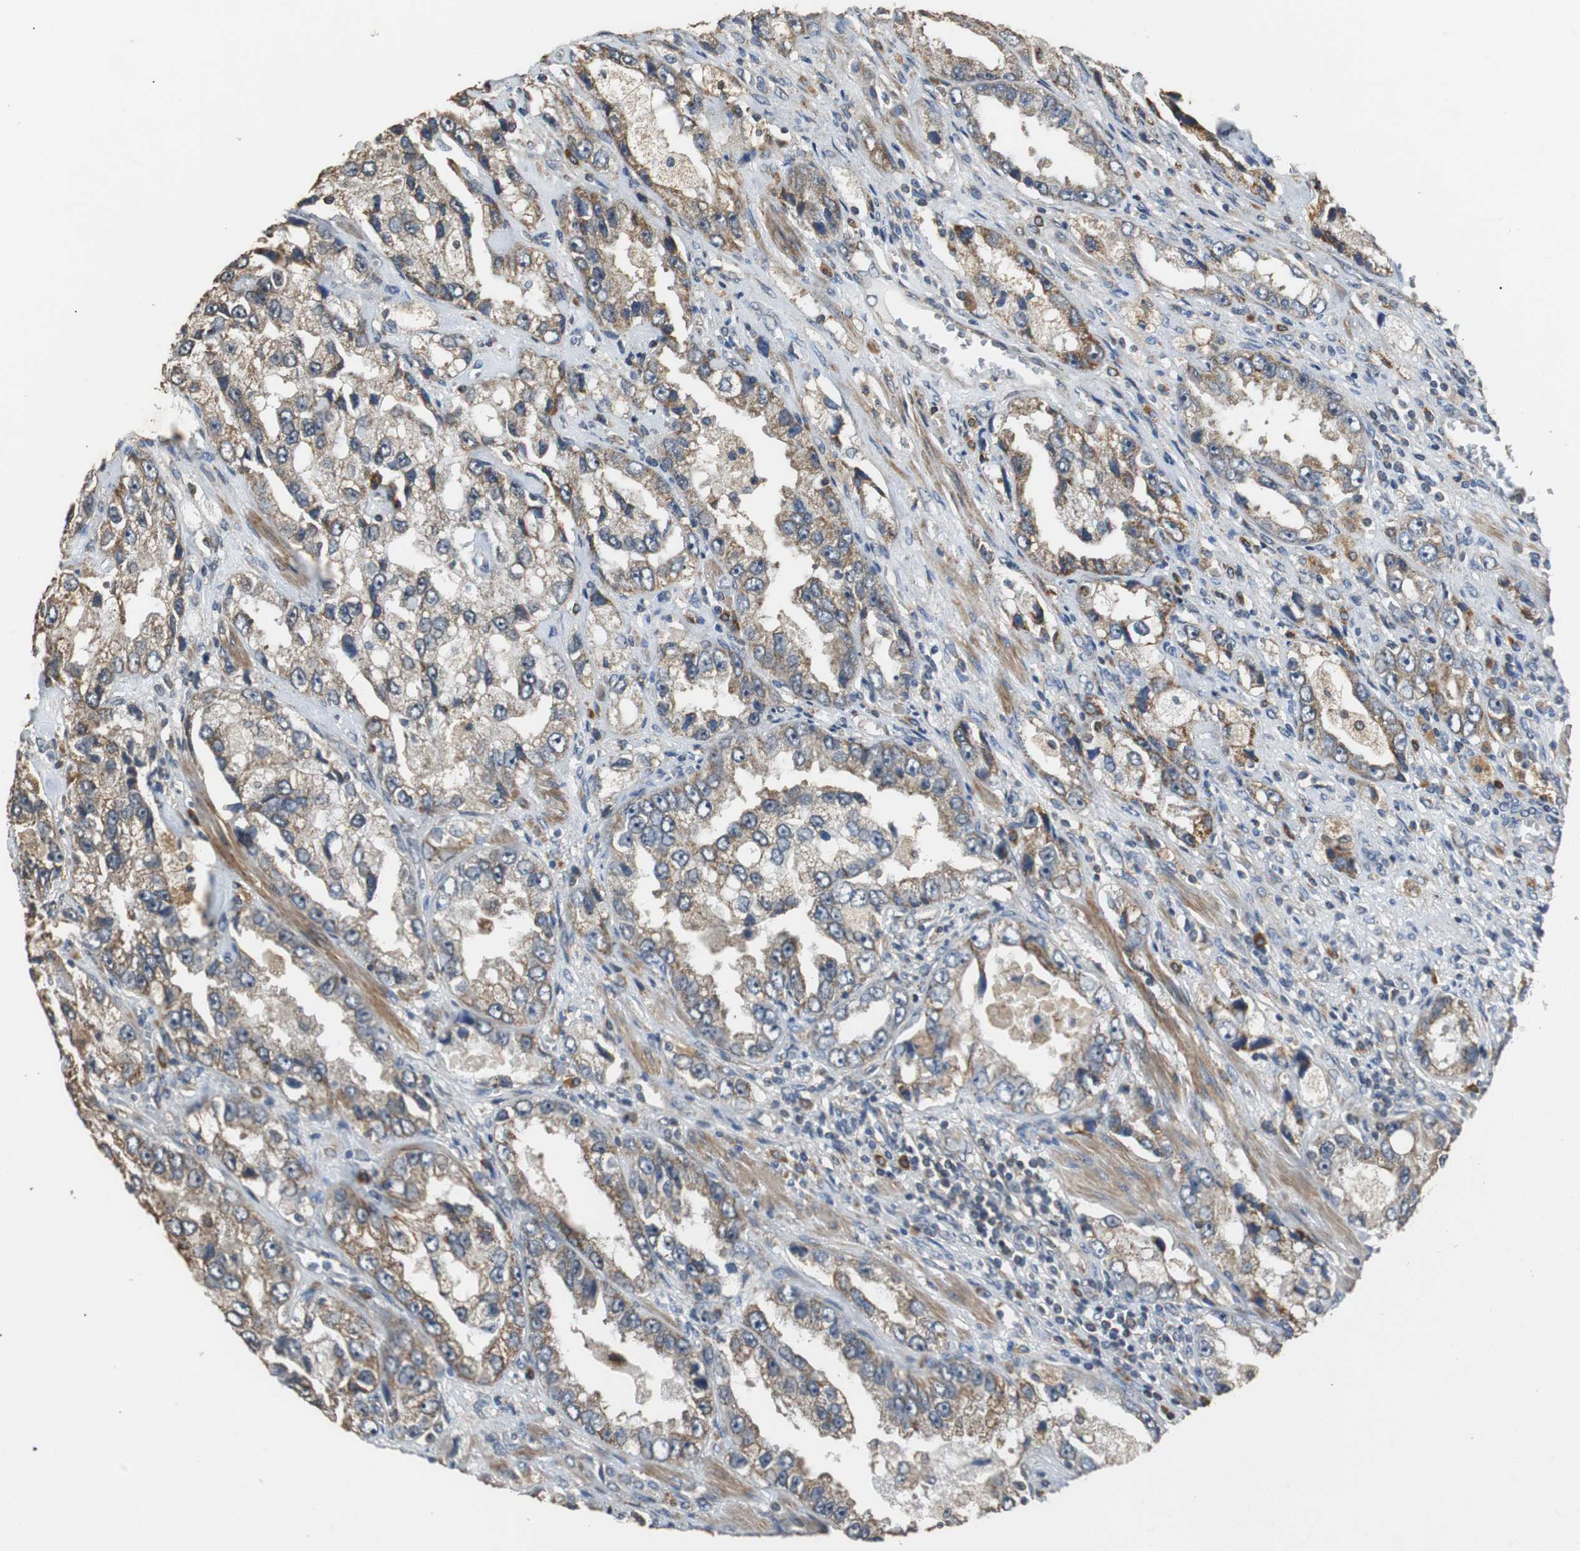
{"staining": {"intensity": "moderate", "quantity": "25%-75%", "location": "cytoplasmic/membranous"}, "tissue": "prostate cancer", "cell_type": "Tumor cells", "image_type": "cancer", "snomed": [{"axis": "morphology", "description": "Adenocarcinoma, High grade"}, {"axis": "topography", "description": "Prostate"}], "caption": "Immunohistochemical staining of prostate cancer demonstrates moderate cytoplasmic/membranous protein expression in approximately 25%-75% of tumor cells.", "gene": "HMGCL", "patient": {"sex": "male", "age": 63}}